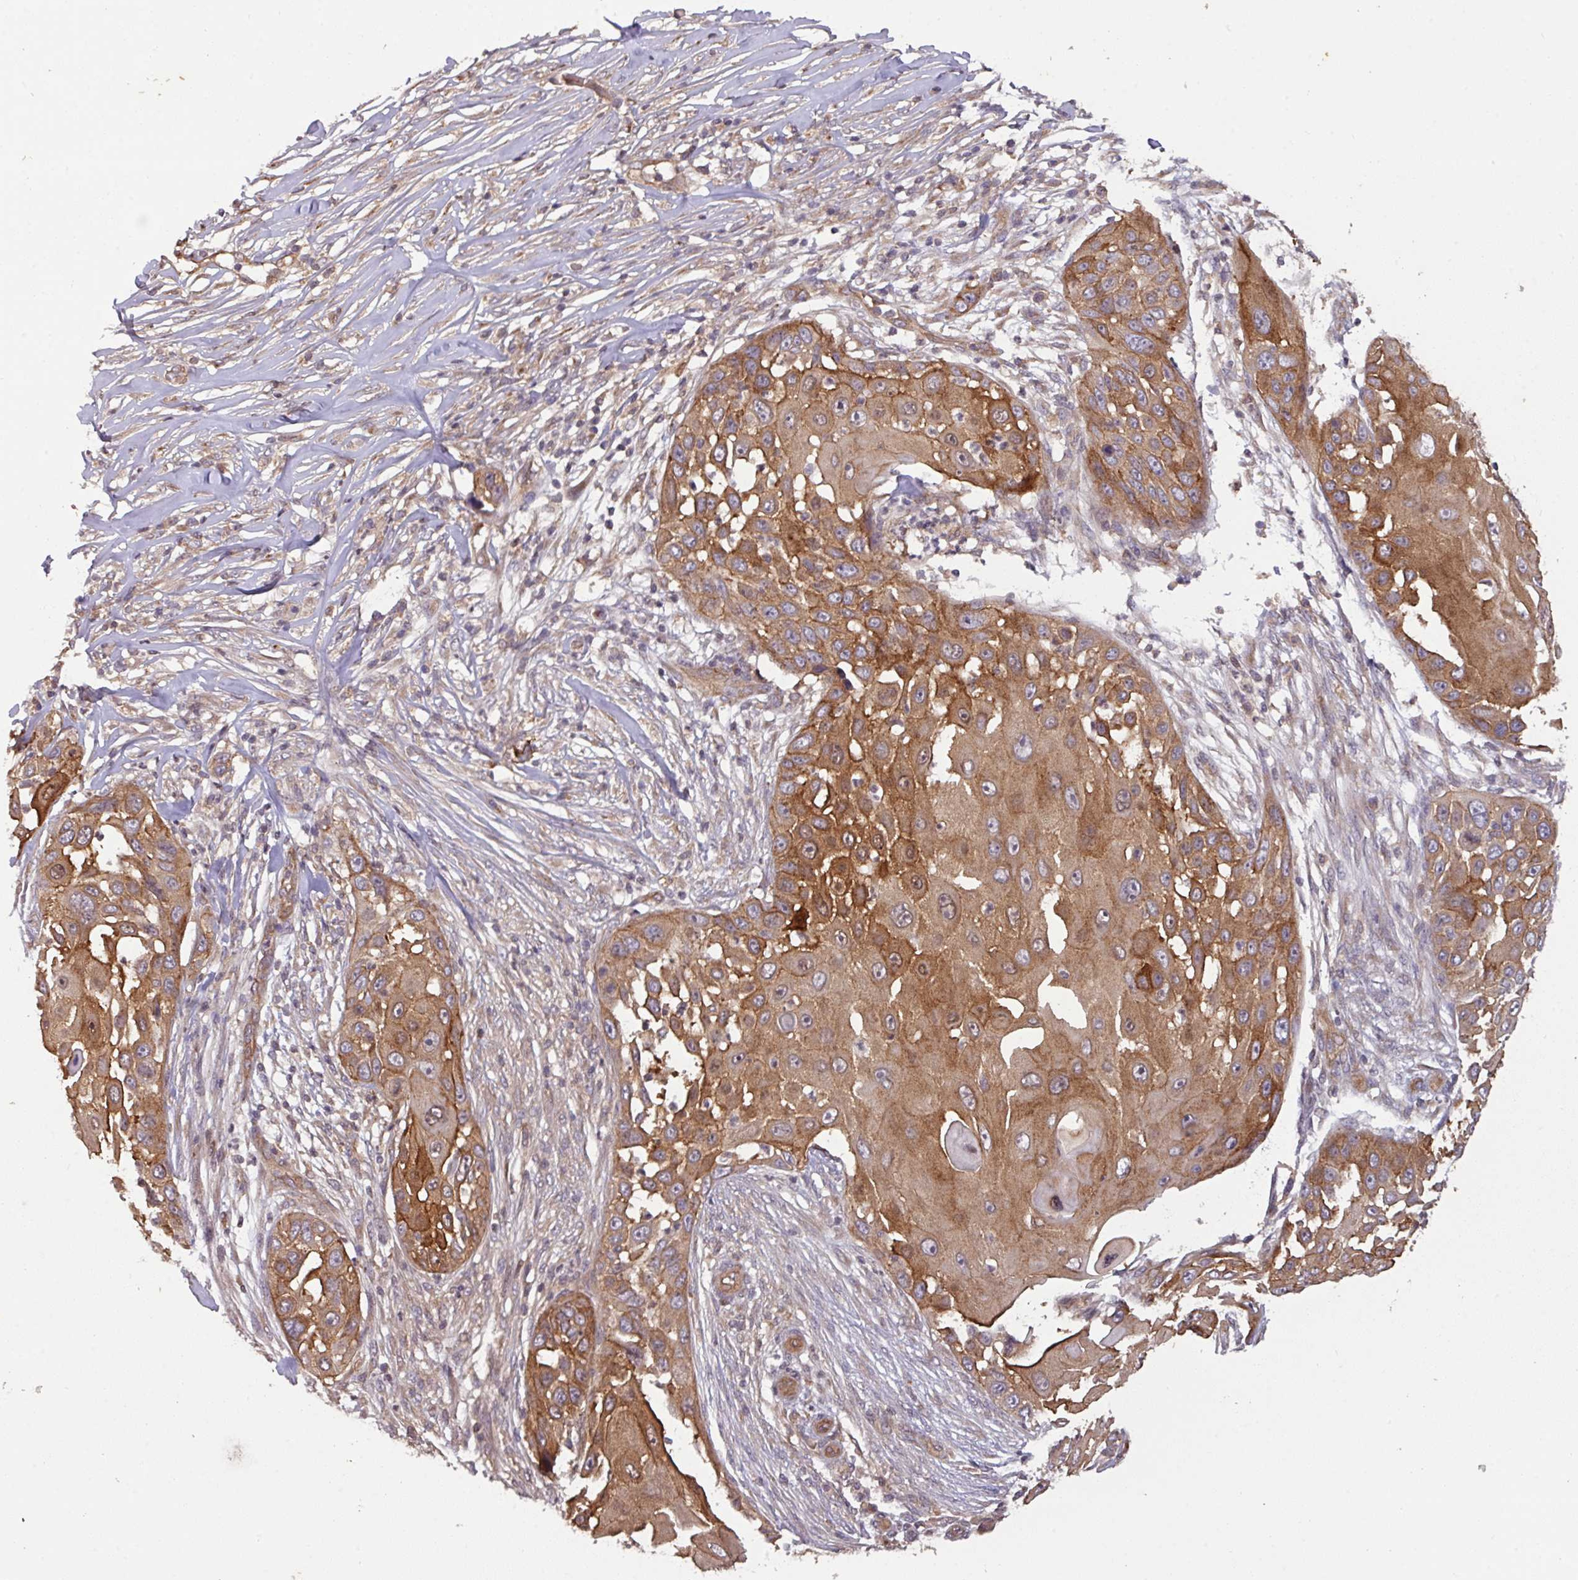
{"staining": {"intensity": "moderate", "quantity": ">75%", "location": "cytoplasmic/membranous"}, "tissue": "skin cancer", "cell_type": "Tumor cells", "image_type": "cancer", "snomed": [{"axis": "morphology", "description": "Squamous cell carcinoma, NOS"}, {"axis": "topography", "description": "Skin"}], "caption": "Immunohistochemical staining of skin cancer displays moderate cytoplasmic/membranous protein expression in approximately >75% of tumor cells. (DAB (3,3'-diaminobenzidine) = brown stain, brightfield microscopy at high magnification).", "gene": "CYFIP2", "patient": {"sex": "female", "age": 44}}